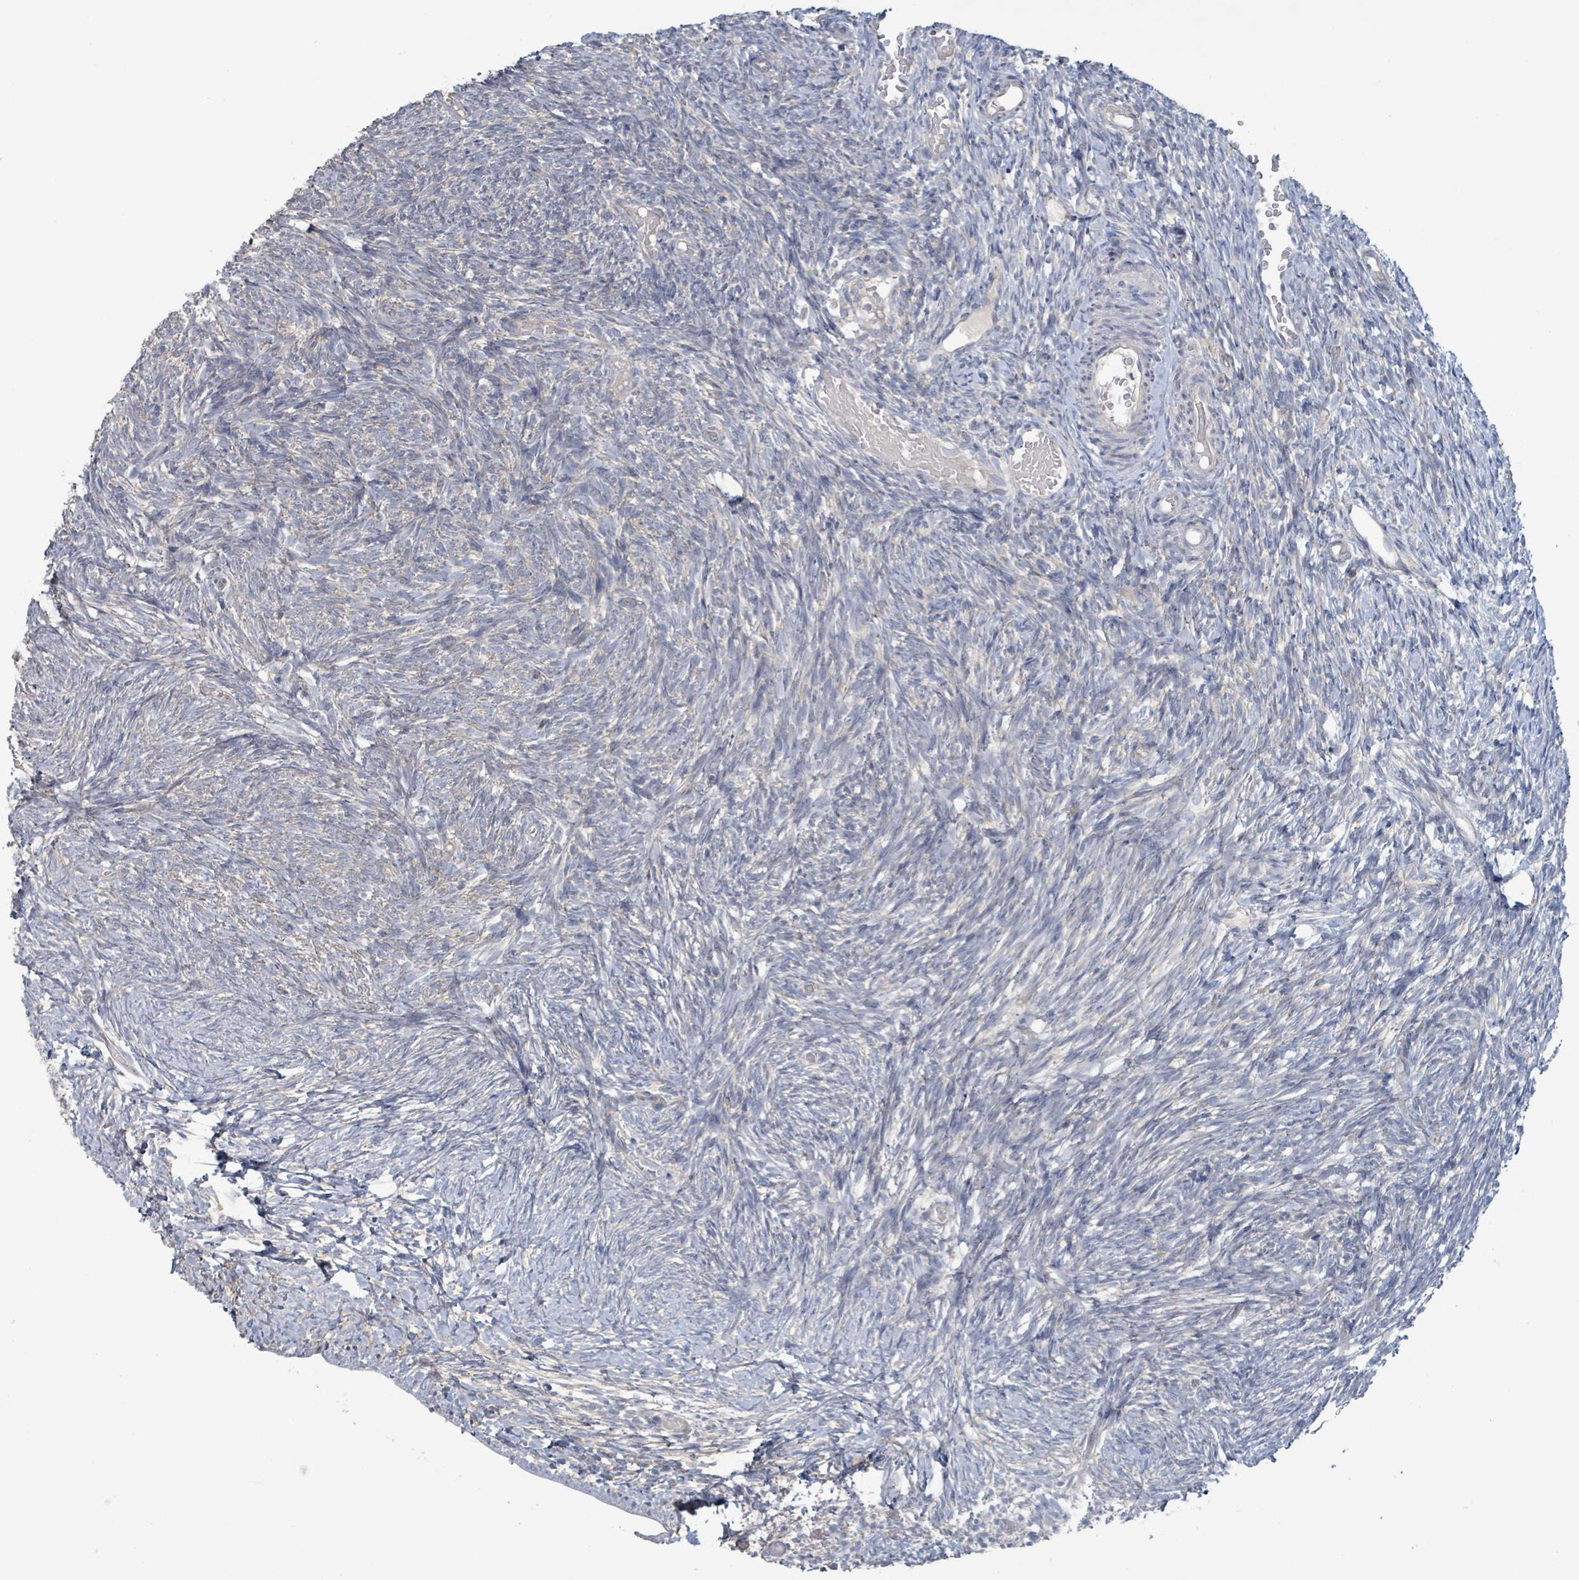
{"staining": {"intensity": "weak", "quantity": "<25%", "location": "cytoplasmic/membranous"}, "tissue": "ovary", "cell_type": "Follicle cells", "image_type": "normal", "snomed": [{"axis": "morphology", "description": "Normal tissue, NOS"}, {"axis": "topography", "description": "Ovary"}], "caption": "Image shows no protein expression in follicle cells of unremarkable ovary.", "gene": "RPL32", "patient": {"sex": "female", "age": 39}}